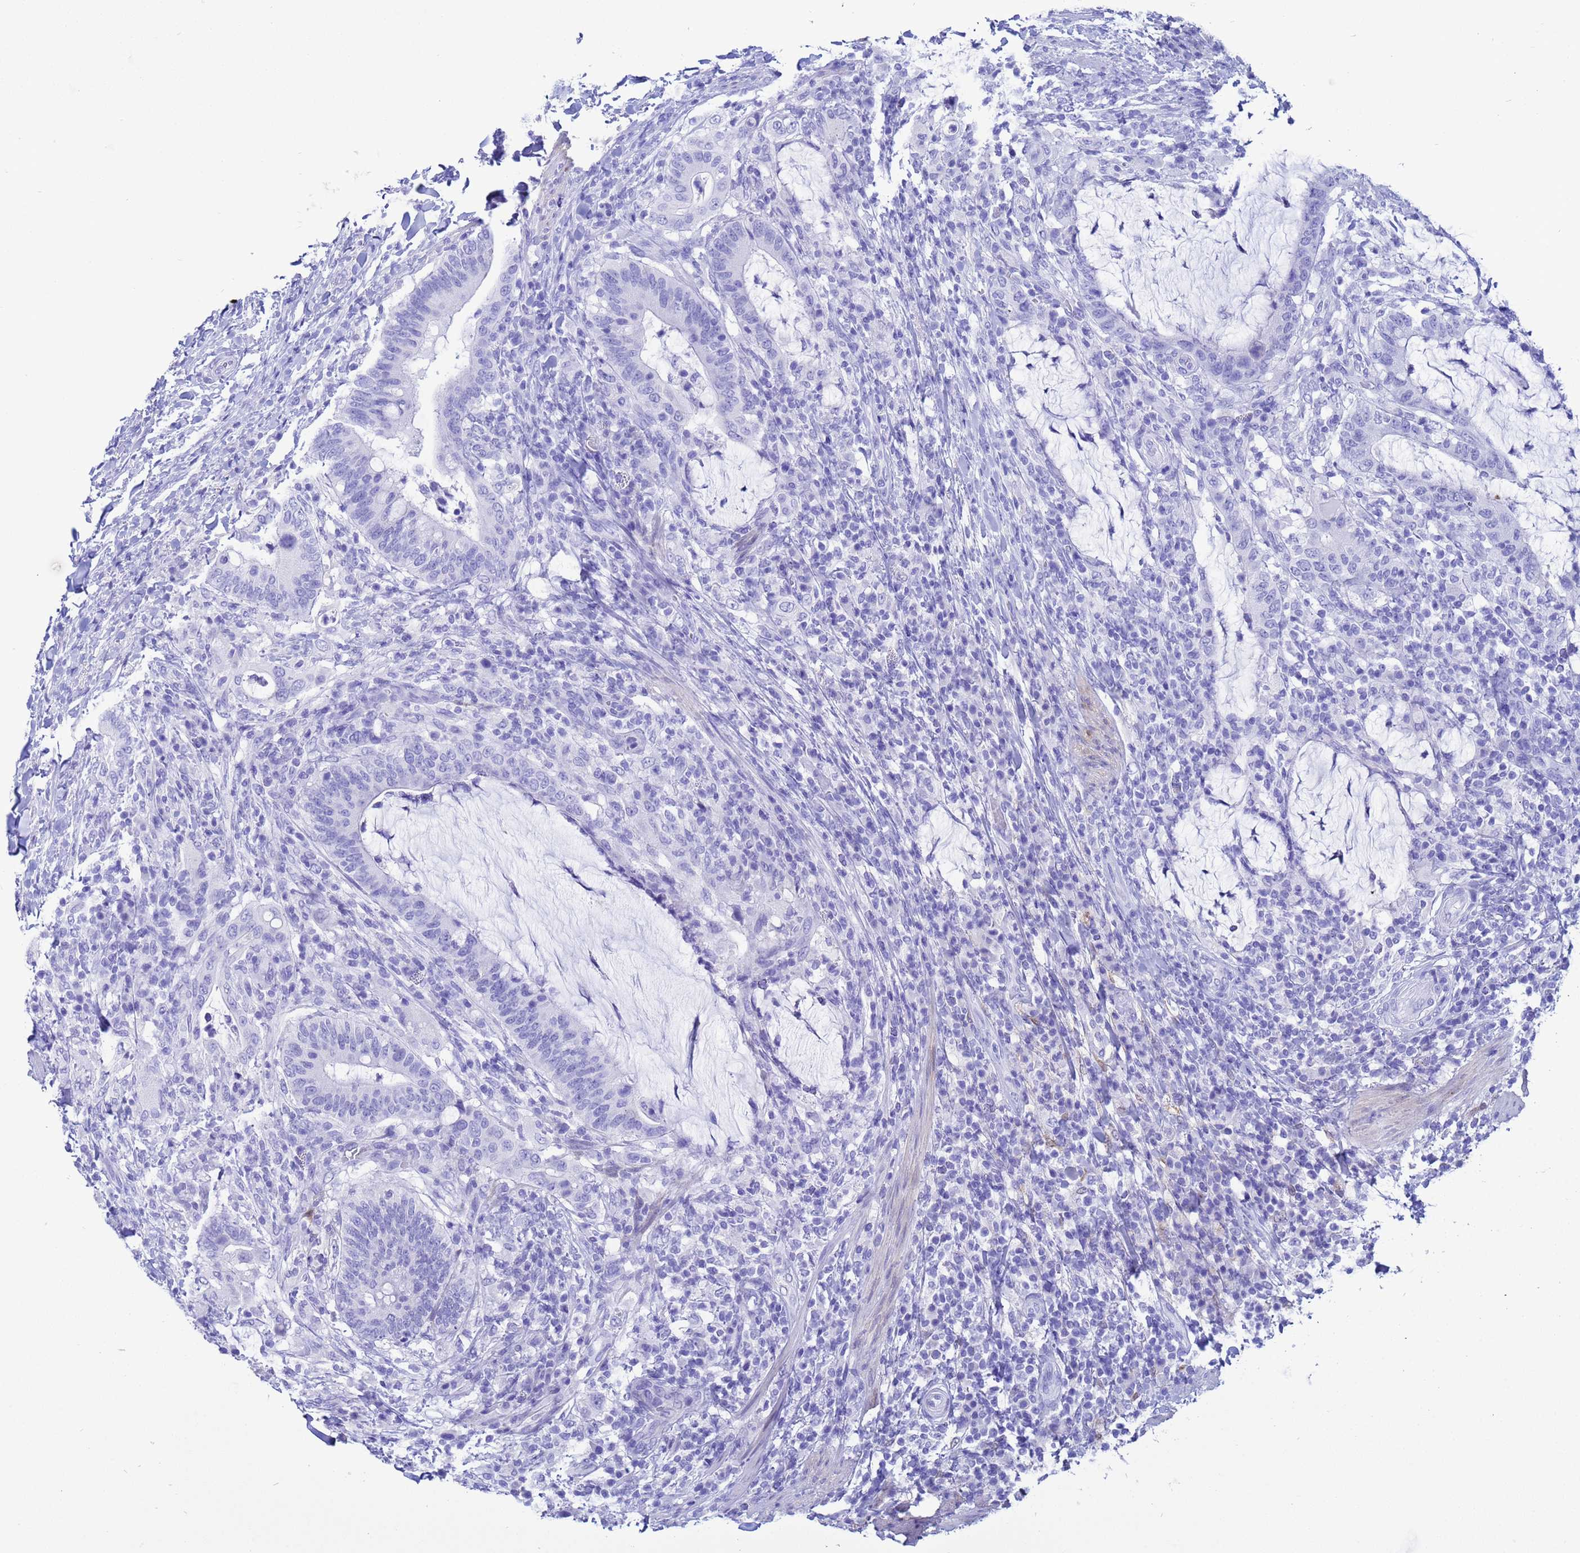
{"staining": {"intensity": "negative", "quantity": "none", "location": "none"}, "tissue": "colorectal cancer", "cell_type": "Tumor cells", "image_type": "cancer", "snomed": [{"axis": "morphology", "description": "Adenocarcinoma, NOS"}, {"axis": "topography", "description": "Colon"}], "caption": "The histopathology image exhibits no significant expression in tumor cells of colorectal adenocarcinoma.", "gene": "AKR1C2", "patient": {"sex": "female", "age": 66}}